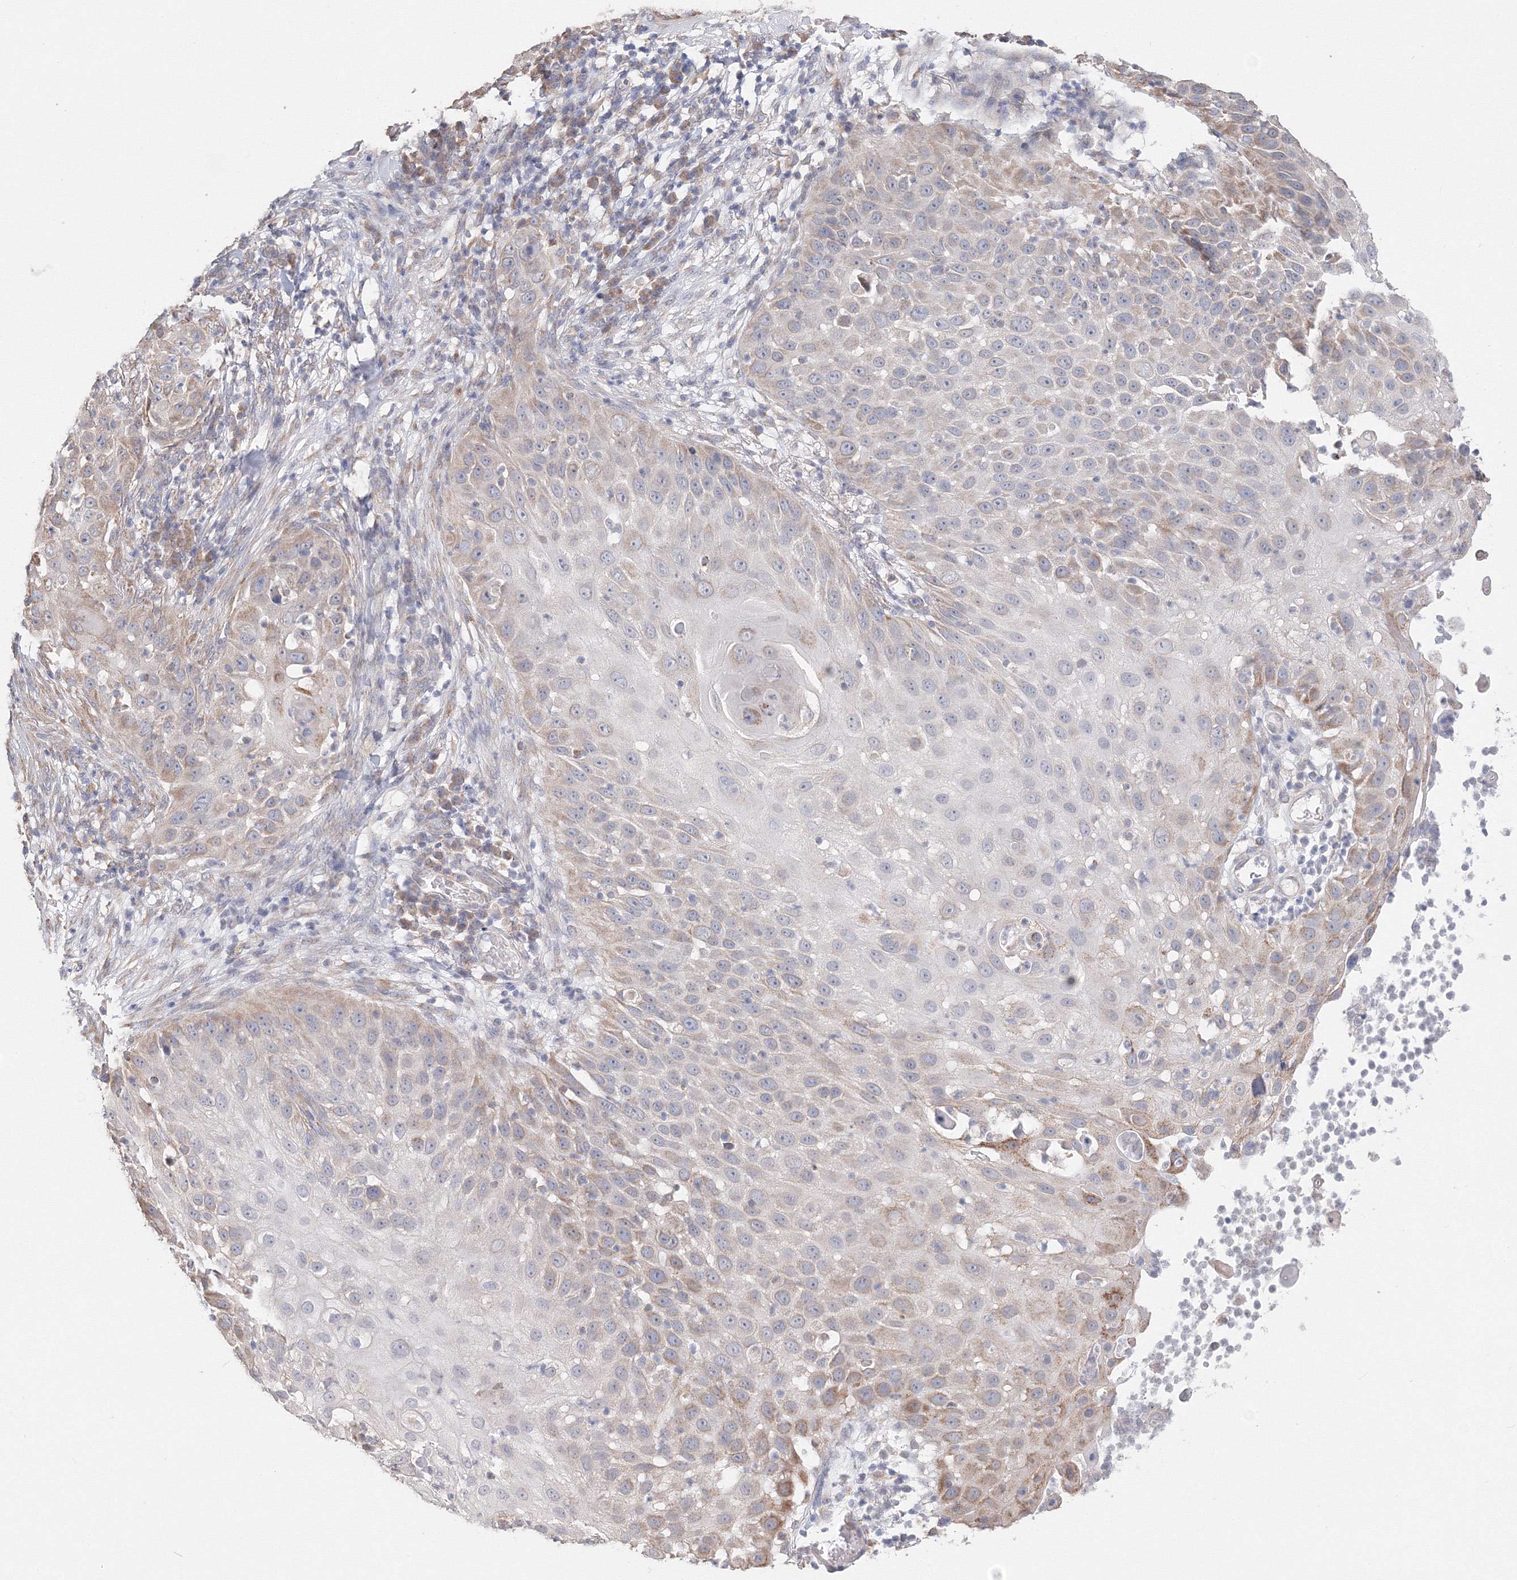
{"staining": {"intensity": "moderate", "quantity": "<25%", "location": "cytoplasmic/membranous"}, "tissue": "skin cancer", "cell_type": "Tumor cells", "image_type": "cancer", "snomed": [{"axis": "morphology", "description": "Squamous cell carcinoma, NOS"}, {"axis": "topography", "description": "Skin"}], "caption": "DAB immunohistochemical staining of skin cancer displays moderate cytoplasmic/membranous protein expression in approximately <25% of tumor cells. The staining was performed using DAB (3,3'-diaminobenzidine), with brown indicating positive protein expression. Nuclei are stained blue with hematoxylin.", "gene": "DHRS12", "patient": {"sex": "female", "age": 44}}